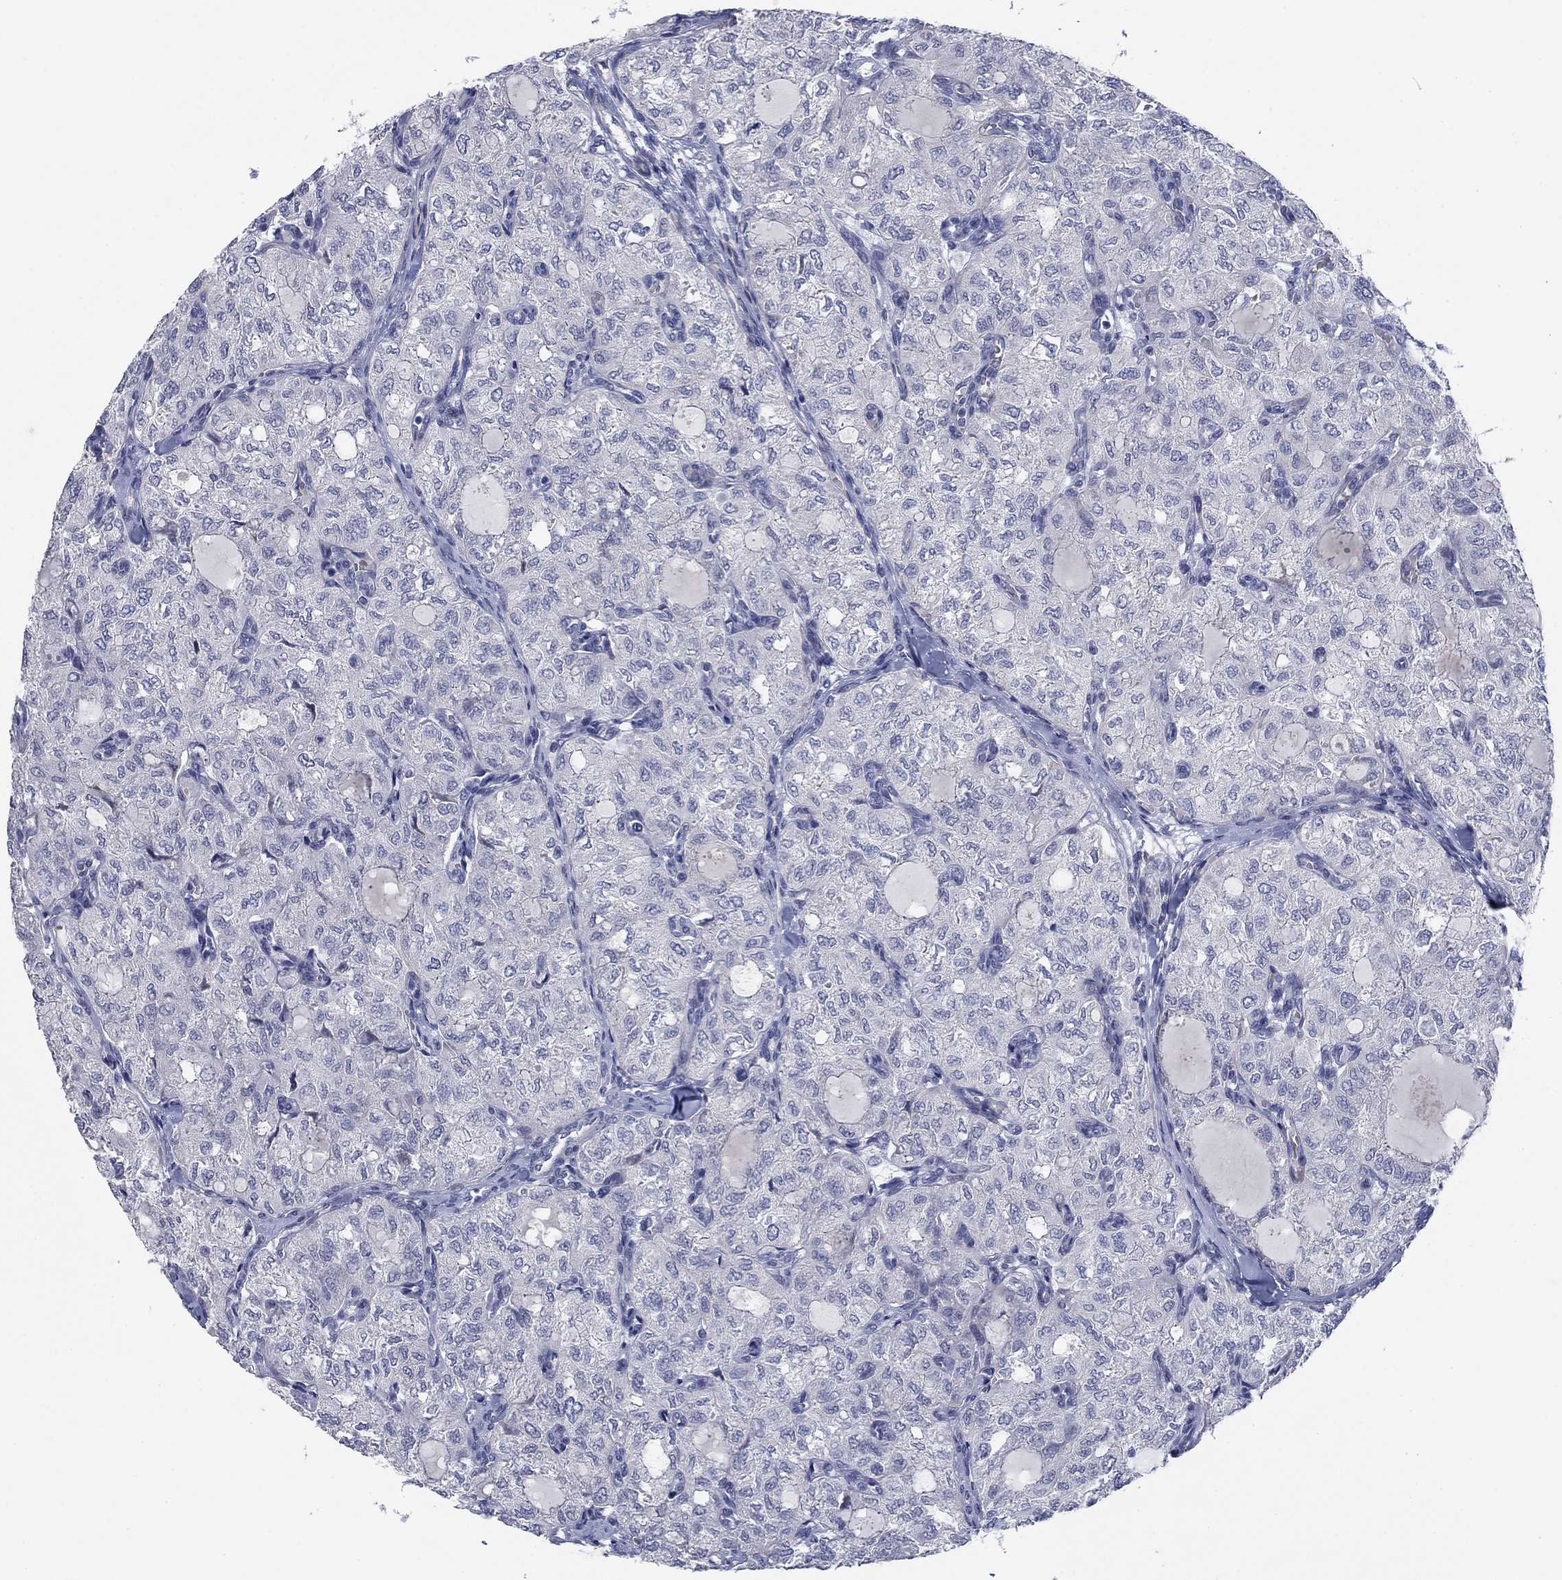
{"staining": {"intensity": "negative", "quantity": "none", "location": "none"}, "tissue": "thyroid cancer", "cell_type": "Tumor cells", "image_type": "cancer", "snomed": [{"axis": "morphology", "description": "Follicular adenoma carcinoma, NOS"}, {"axis": "topography", "description": "Thyroid gland"}], "caption": "This is an IHC histopathology image of human thyroid cancer (follicular adenoma carcinoma). There is no staining in tumor cells.", "gene": "DNER", "patient": {"sex": "male", "age": 75}}